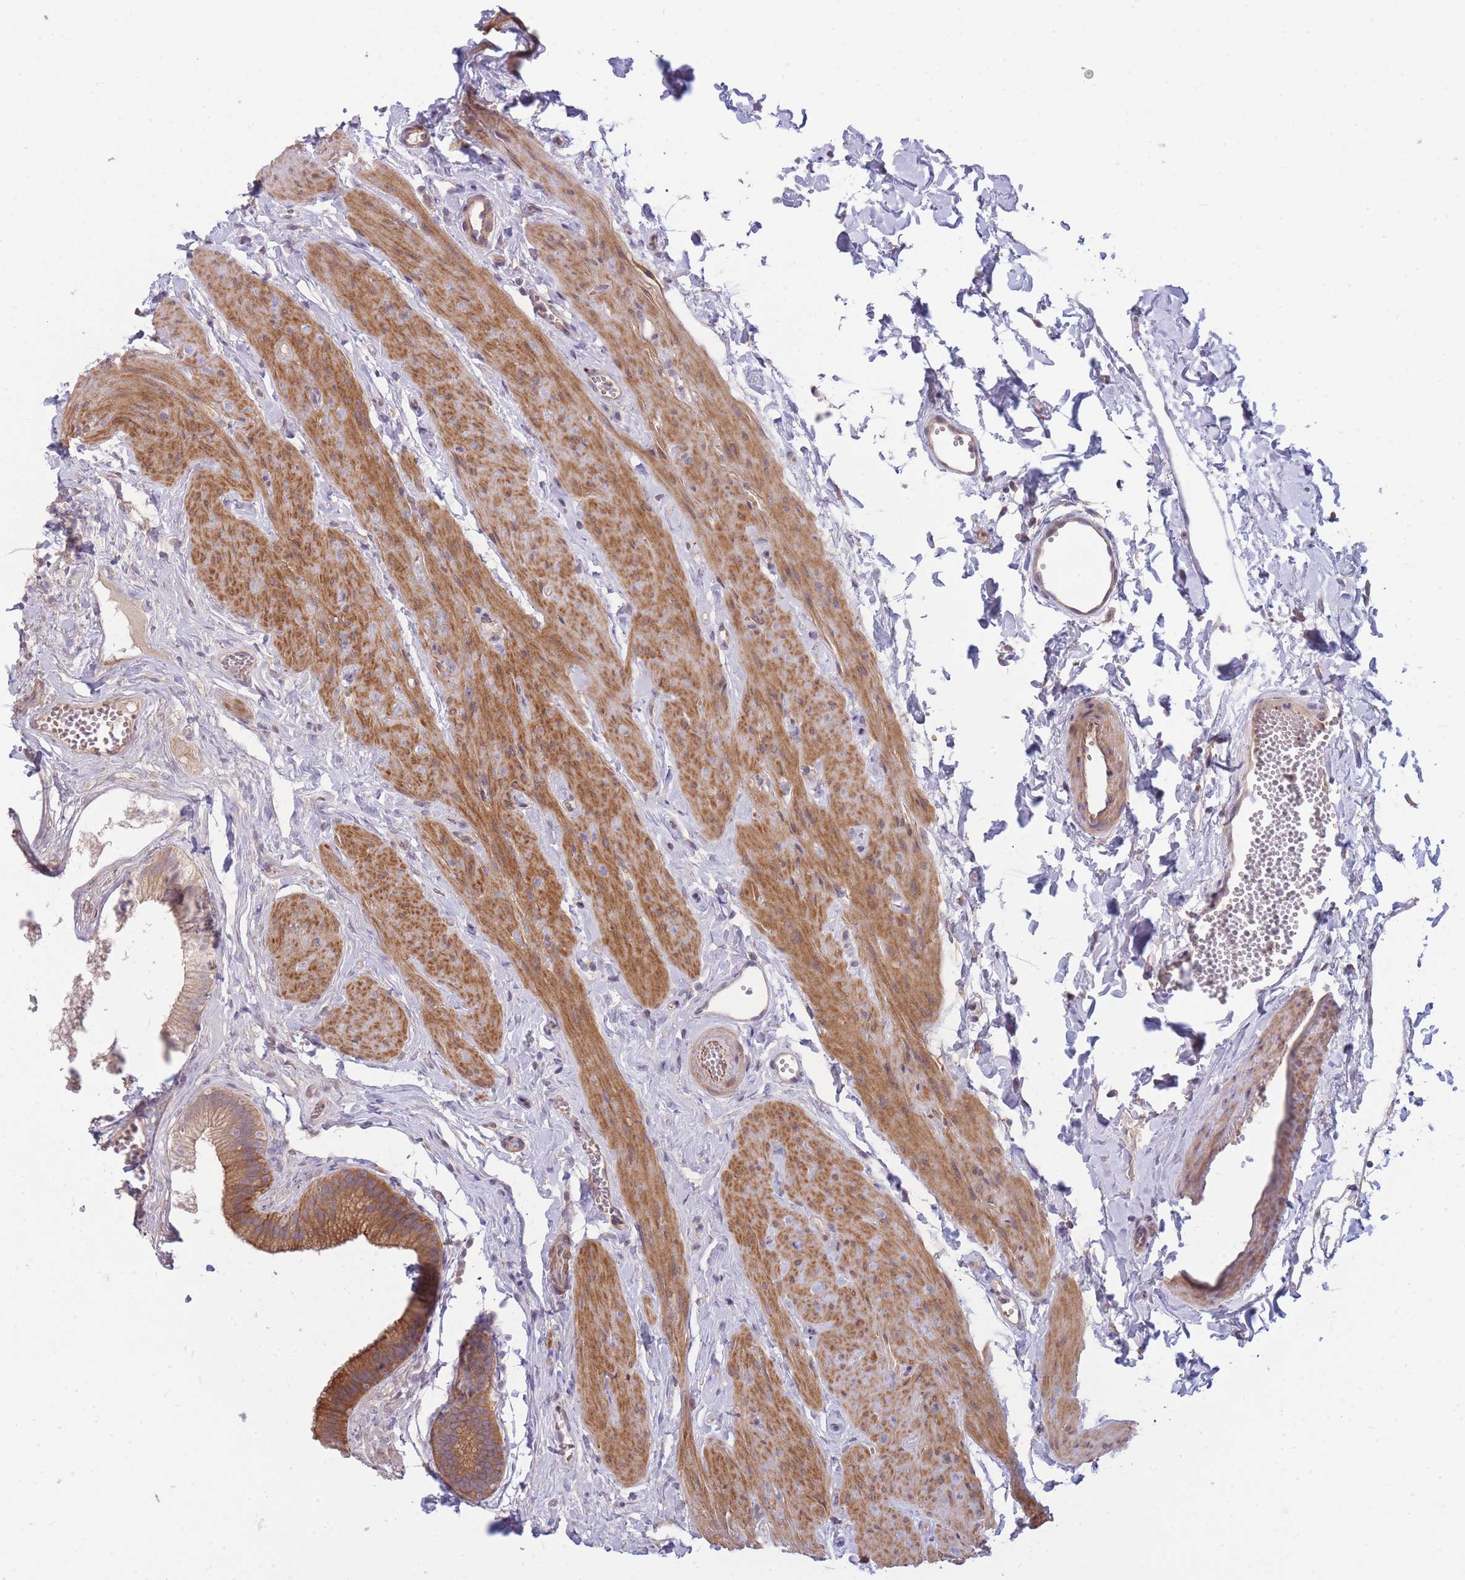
{"staining": {"intensity": "moderate", "quantity": ">75%", "location": "cytoplasmic/membranous"}, "tissue": "gallbladder", "cell_type": "Glandular cells", "image_type": "normal", "snomed": [{"axis": "morphology", "description": "Normal tissue, NOS"}, {"axis": "topography", "description": "Gallbladder"}], "caption": "Gallbladder stained for a protein (brown) shows moderate cytoplasmic/membranous positive expression in approximately >75% of glandular cells.", "gene": "PFDN6", "patient": {"sex": "female", "age": 54}}